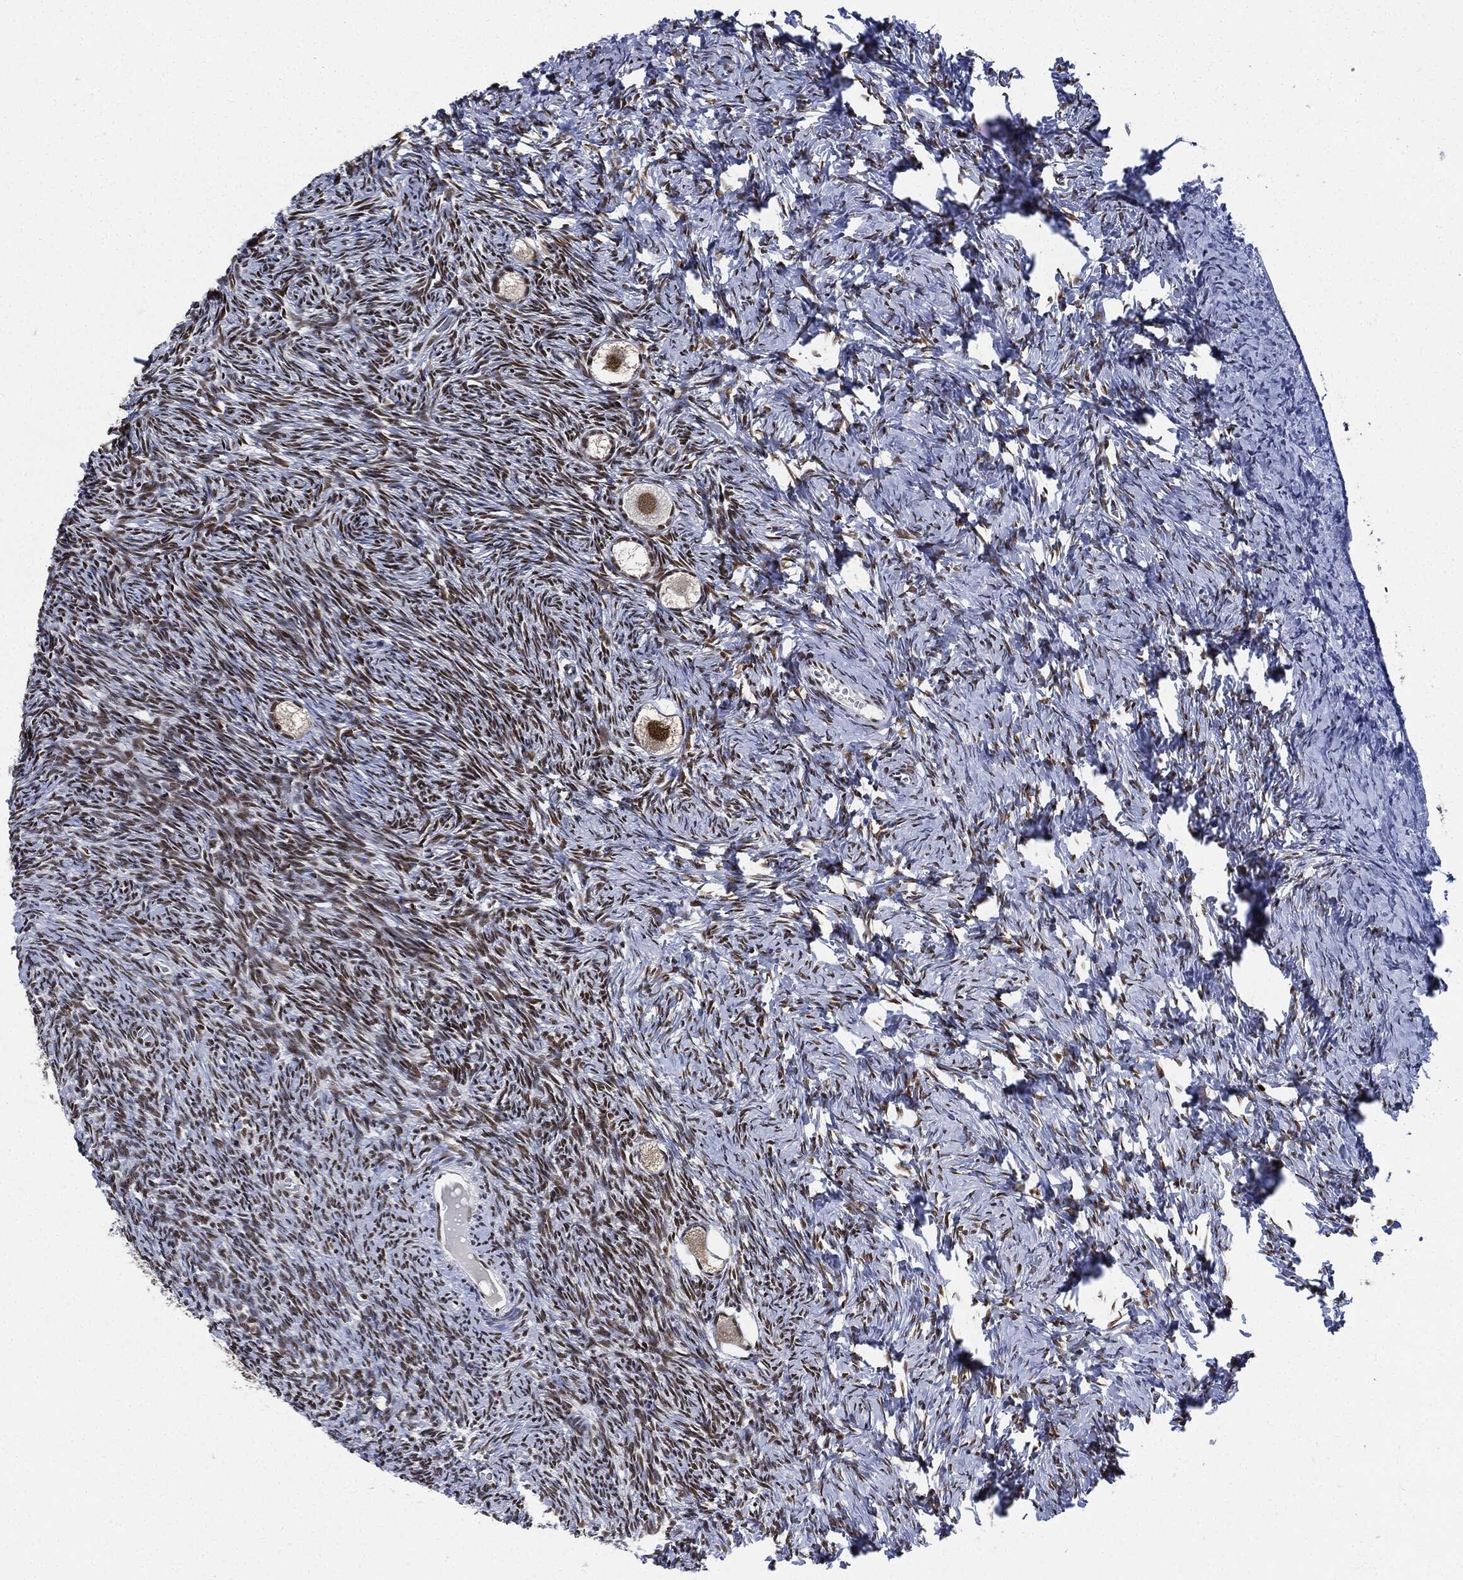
{"staining": {"intensity": "strong", "quantity": ">75%", "location": "nuclear"}, "tissue": "ovary", "cell_type": "Follicle cells", "image_type": "normal", "snomed": [{"axis": "morphology", "description": "Normal tissue, NOS"}, {"axis": "topography", "description": "Ovary"}], "caption": "Follicle cells reveal high levels of strong nuclear expression in approximately >75% of cells in unremarkable human ovary.", "gene": "PCNA", "patient": {"sex": "female", "age": 27}}